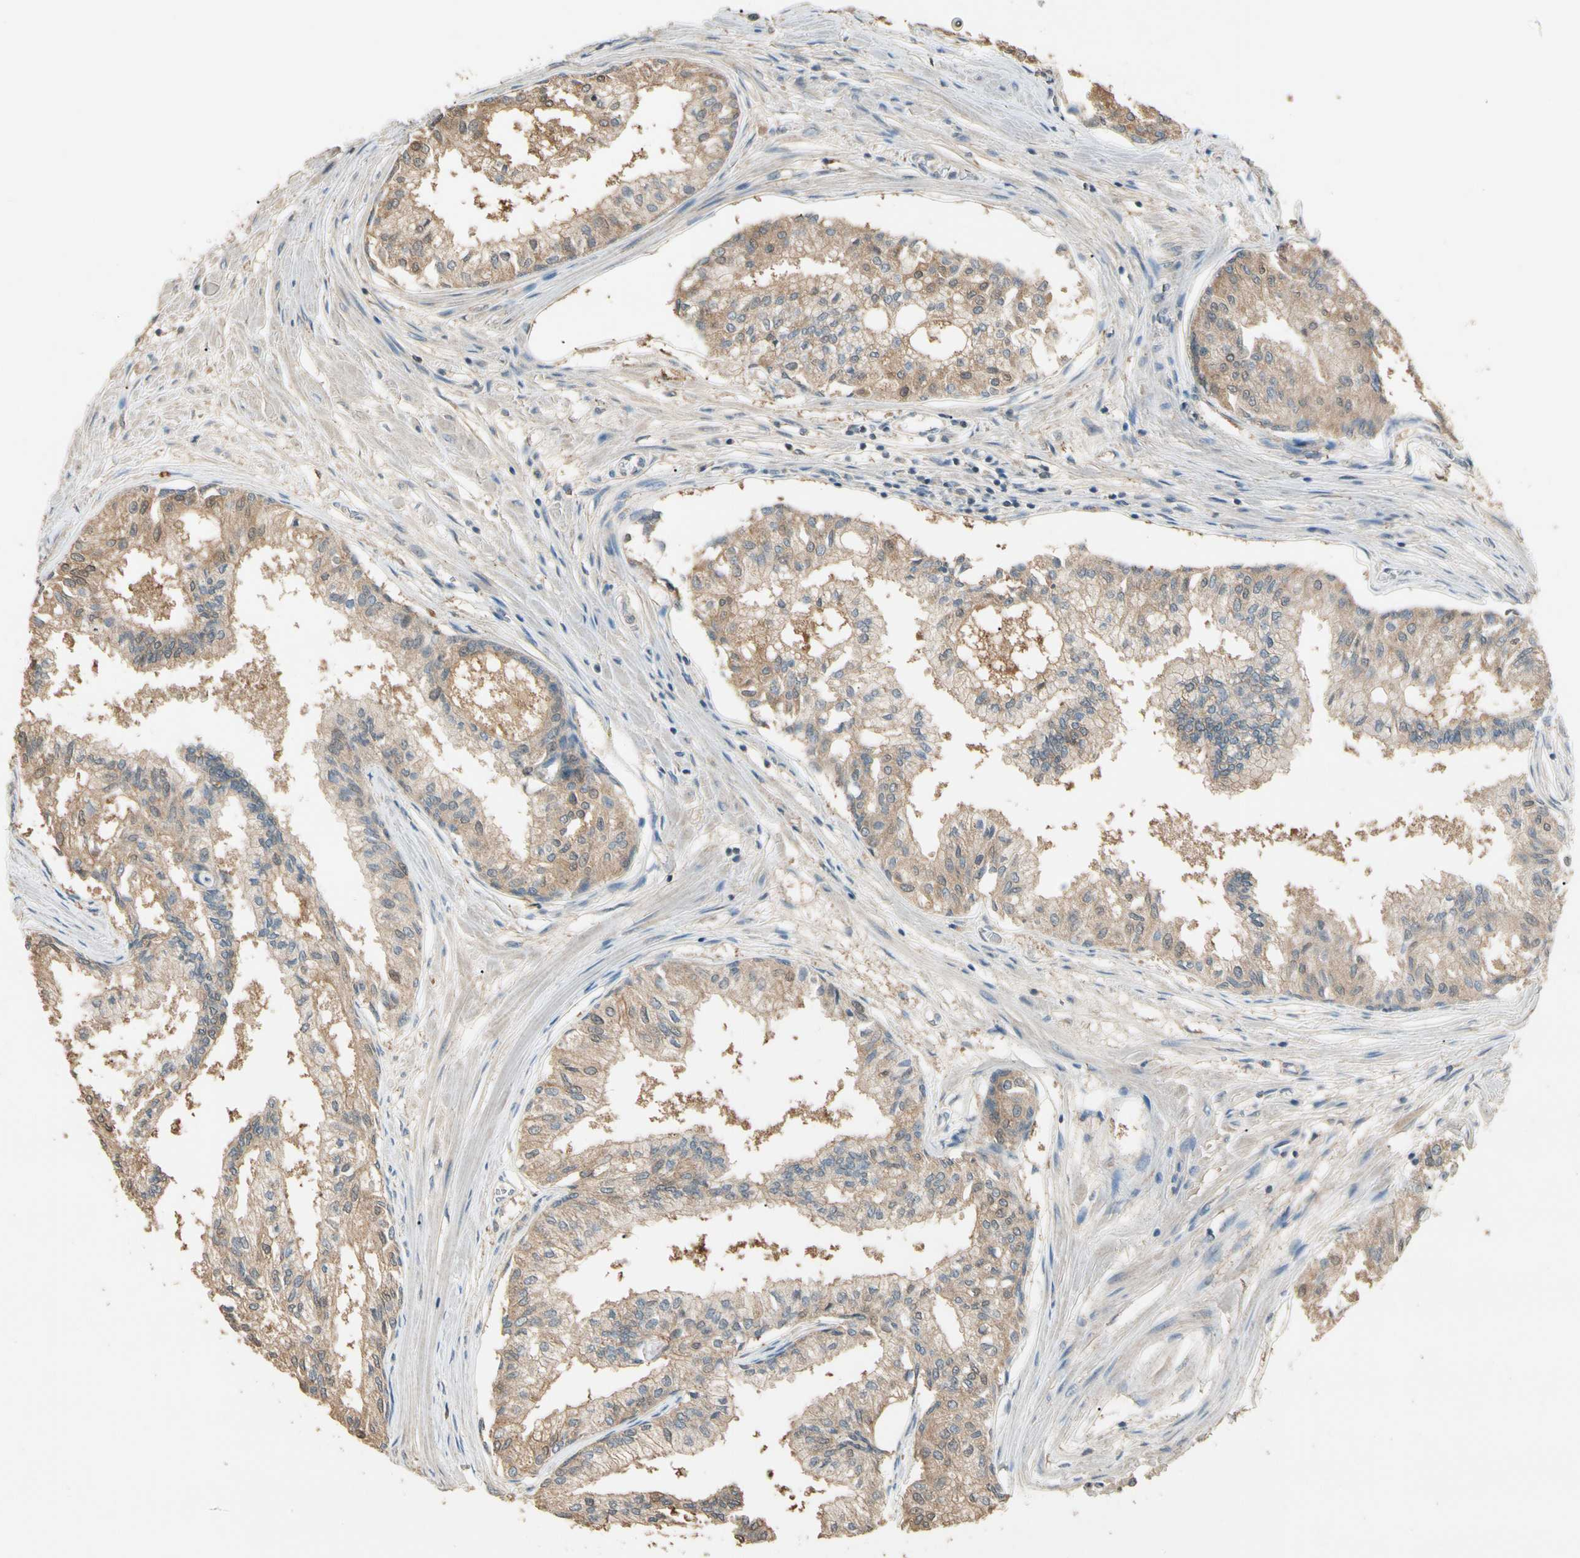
{"staining": {"intensity": "weak", "quantity": ">75%", "location": "cytoplasmic/membranous"}, "tissue": "prostate", "cell_type": "Glandular cells", "image_type": "normal", "snomed": [{"axis": "morphology", "description": "Normal tissue, NOS"}, {"axis": "topography", "description": "Prostate"}, {"axis": "topography", "description": "Seminal veicle"}], "caption": "Protein staining demonstrates weak cytoplasmic/membranous expression in about >75% of glandular cells in unremarkable prostate.", "gene": "CDH6", "patient": {"sex": "male", "age": 60}}